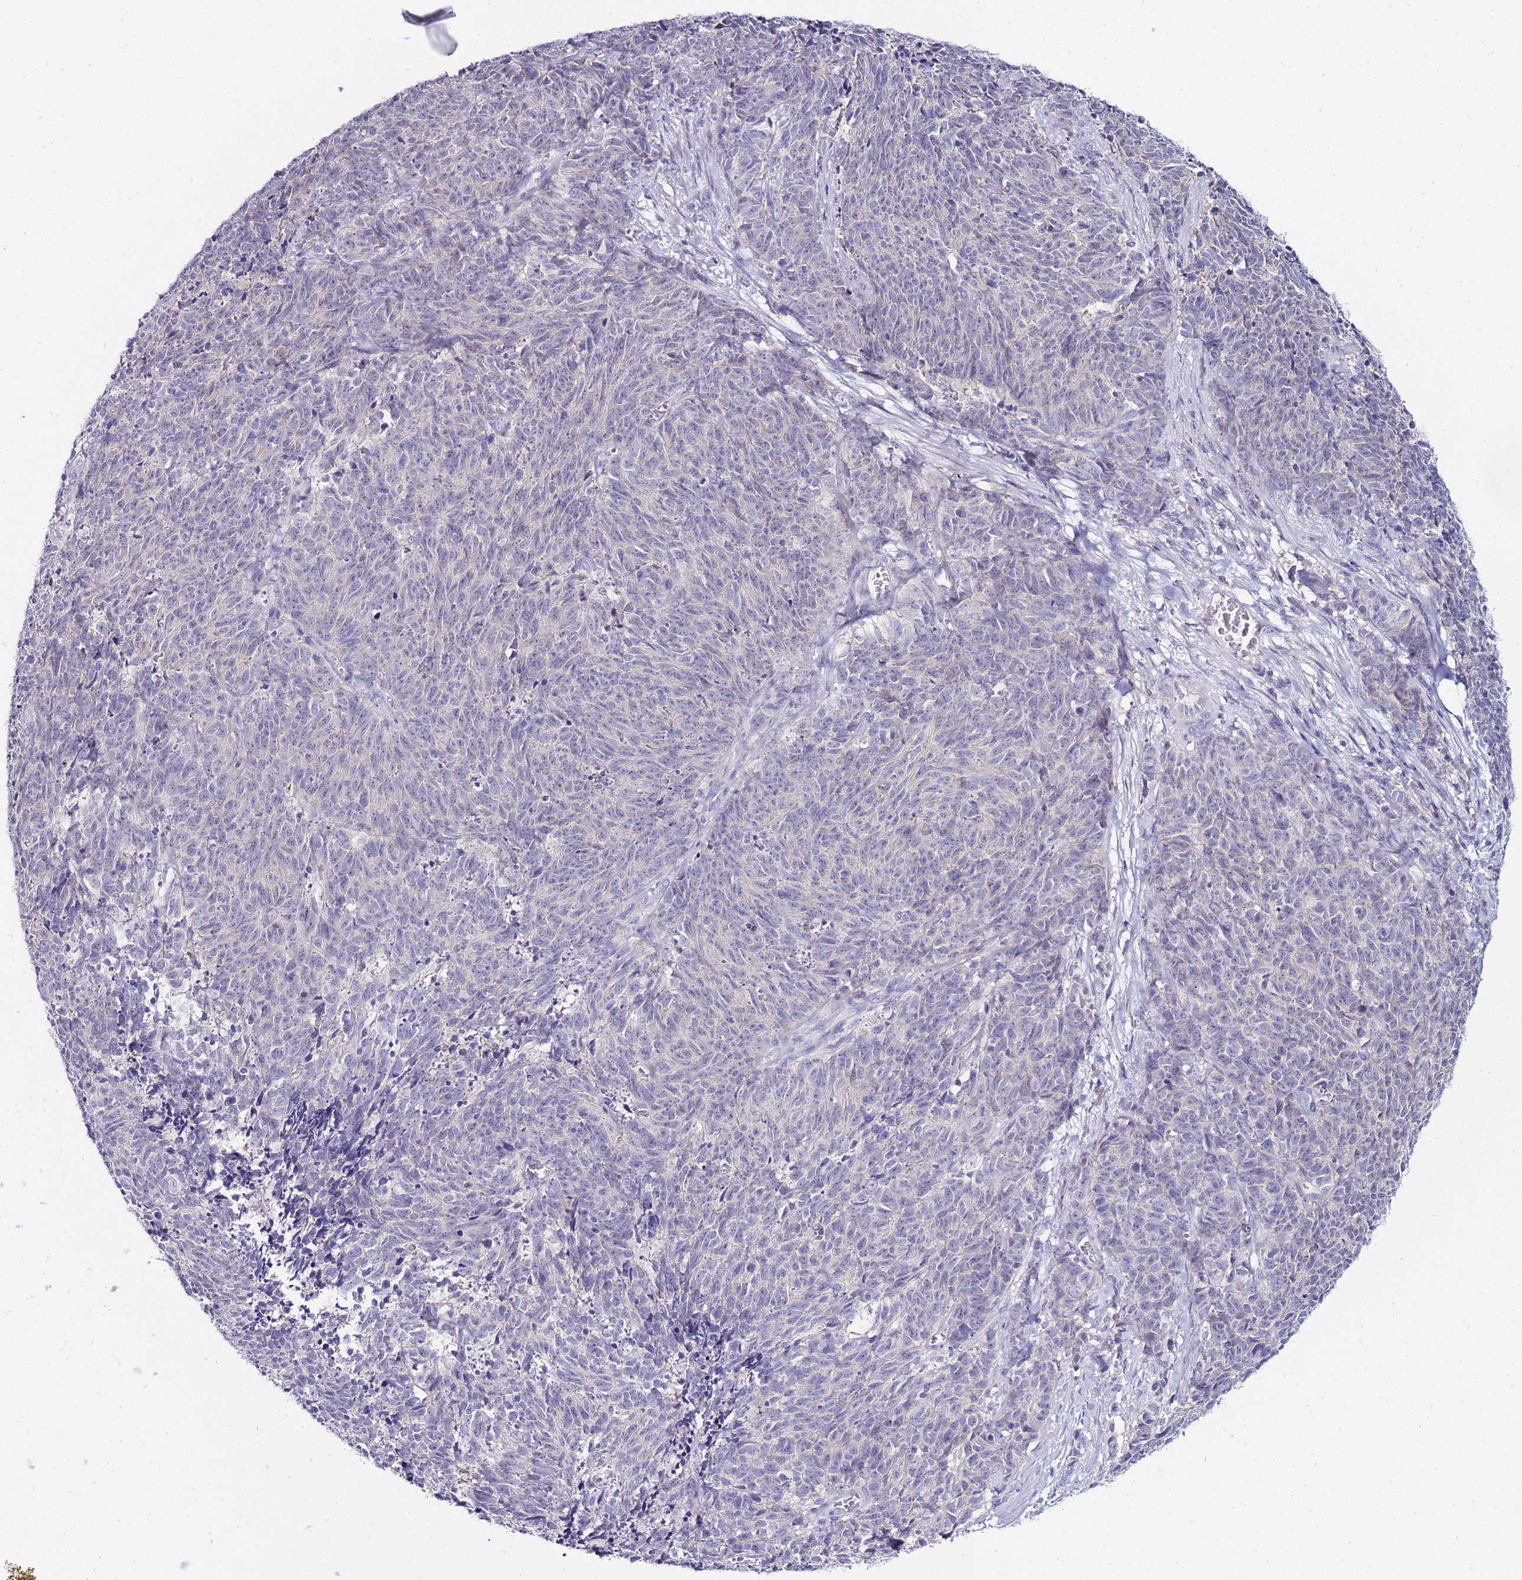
{"staining": {"intensity": "negative", "quantity": "none", "location": "none"}, "tissue": "cervical cancer", "cell_type": "Tumor cells", "image_type": "cancer", "snomed": [{"axis": "morphology", "description": "Squamous cell carcinoma, NOS"}, {"axis": "topography", "description": "Cervix"}], "caption": "Protein analysis of cervical cancer shows no significant expression in tumor cells. (DAB IHC with hematoxylin counter stain).", "gene": "GPN3", "patient": {"sex": "female", "age": 29}}